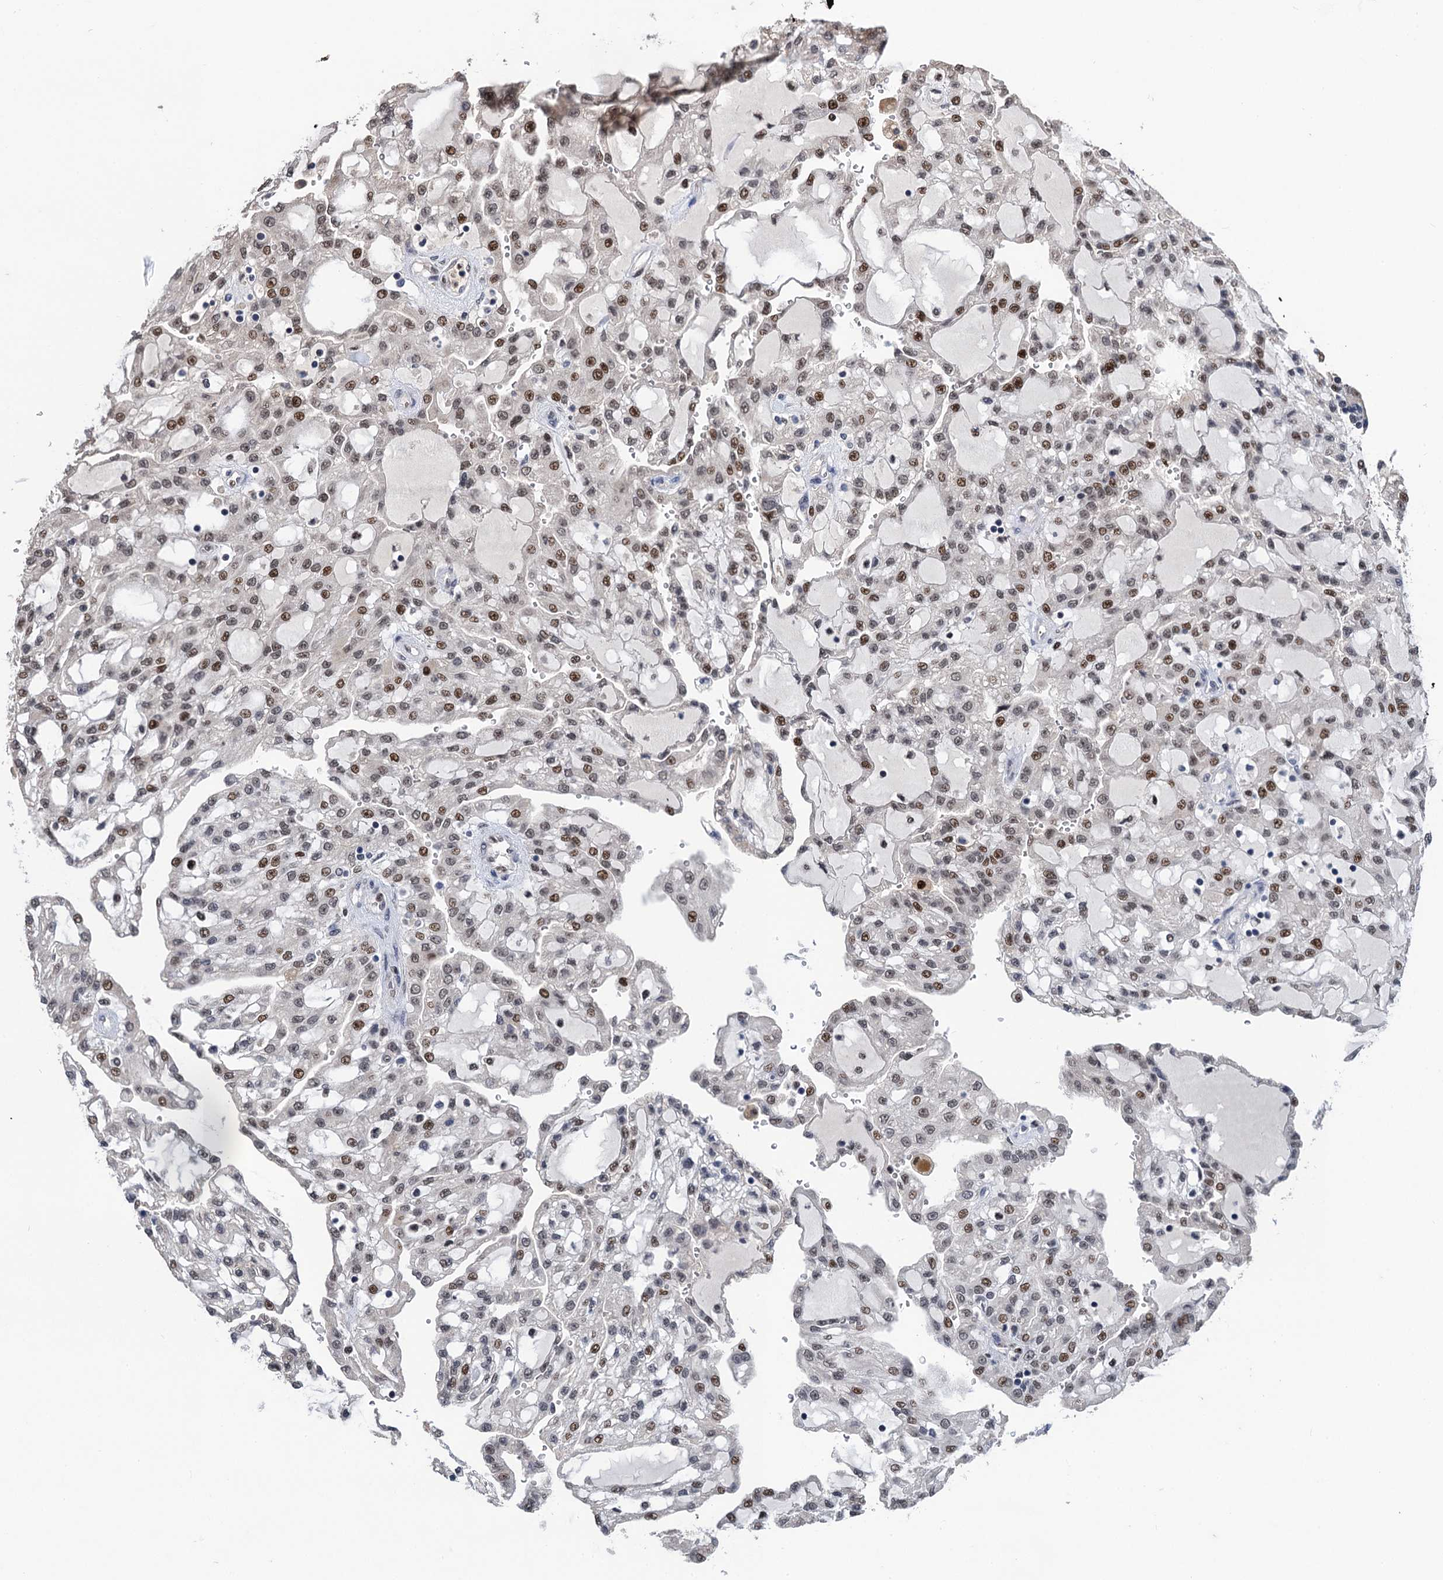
{"staining": {"intensity": "moderate", "quantity": "25%-75%", "location": "nuclear"}, "tissue": "renal cancer", "cell_type": "Tumor cells", "image_type": "cancer", "snomed": [{"axis": "morphology", "description": "Adenocarcinoma, NOS"}, {"axis": "topography", "description": "Kidney"}], "caption": "Renal cancer (adenocarcinoma) stained for a protein (brown) reveals moderate nuclear positive expression in about 25%-75% of tumor cells.", "gene": "TSEN34", "patient": {"sex": "male", "age": 63}}